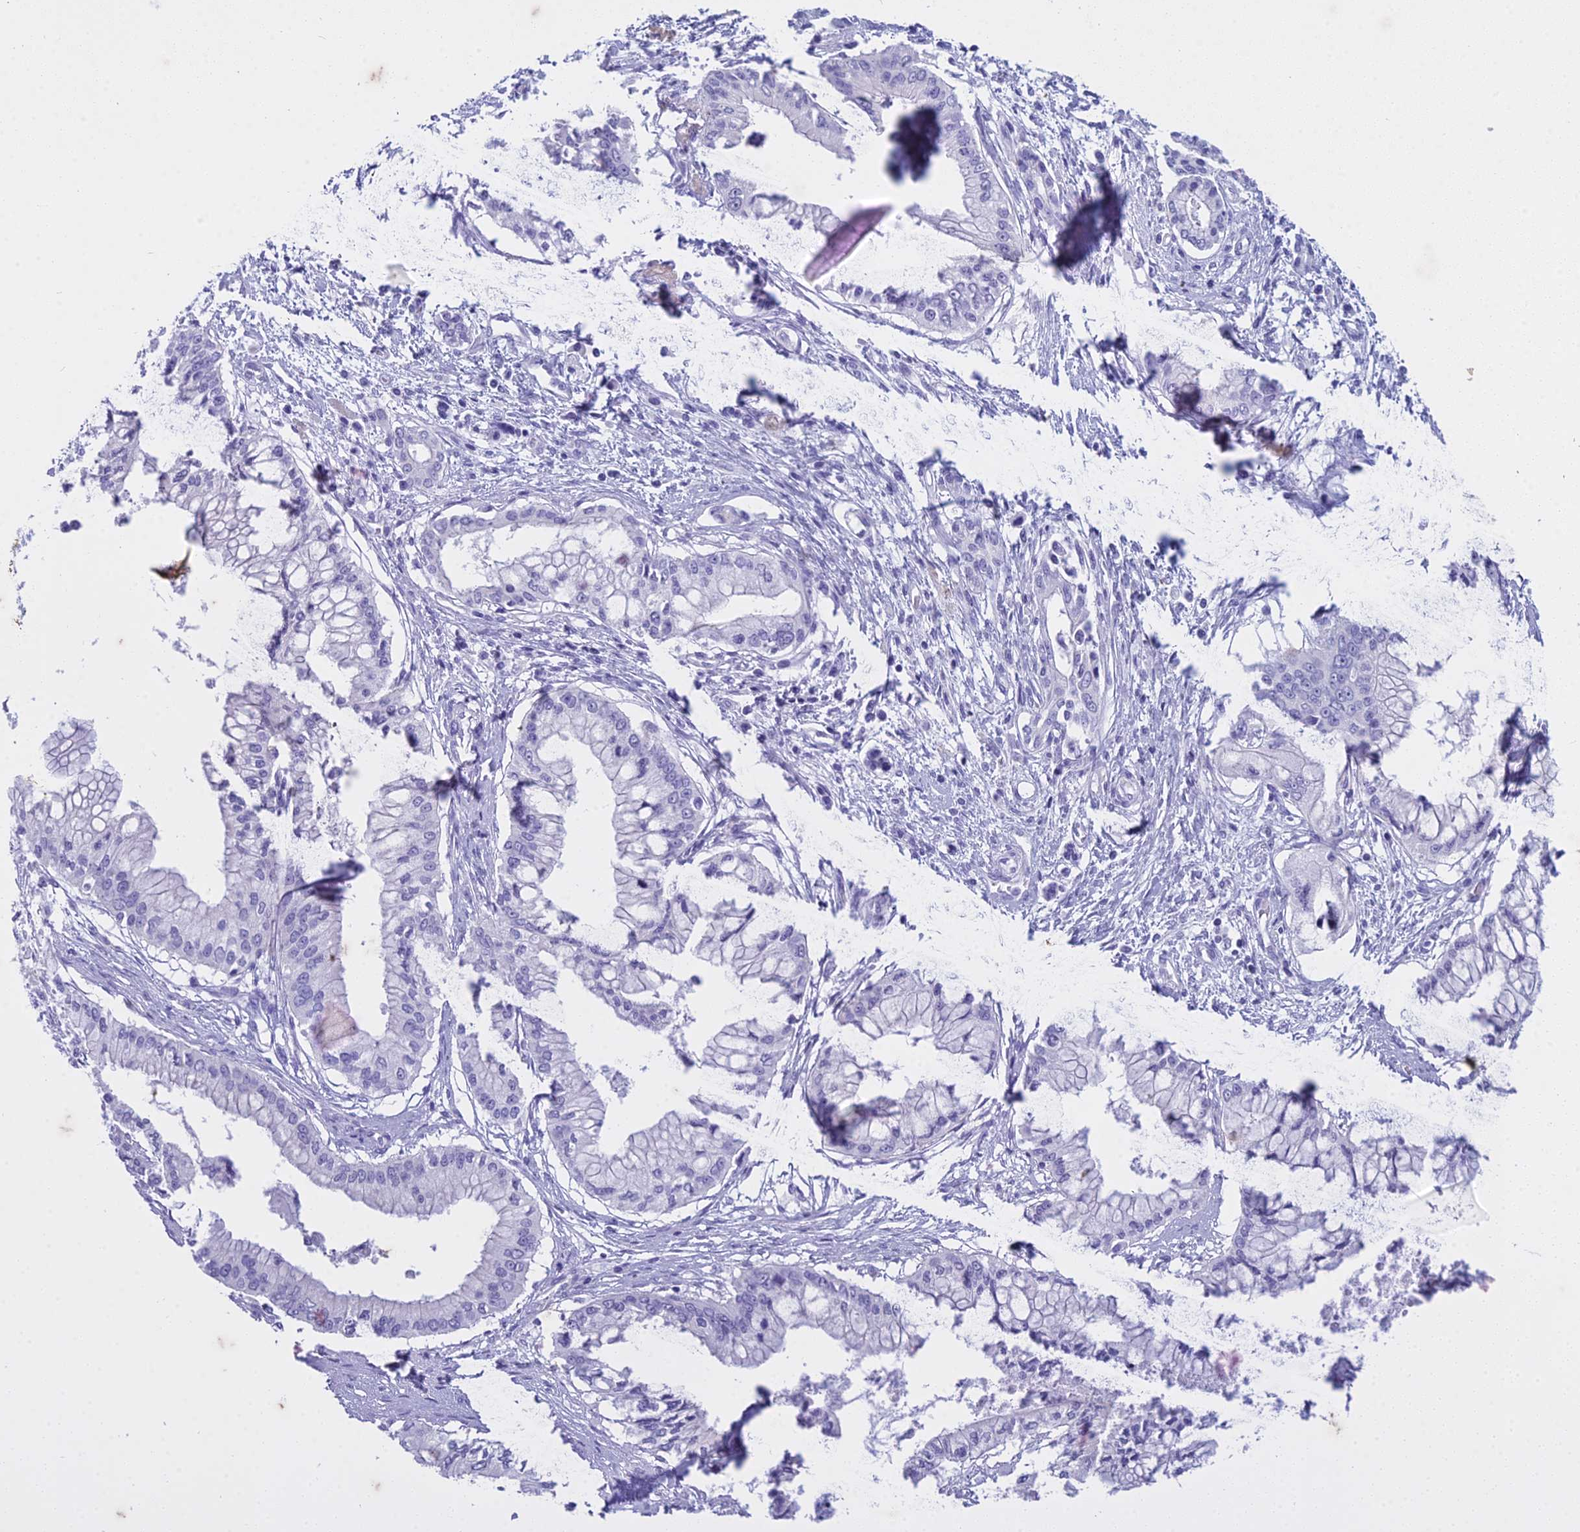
{"staining": {"intensity": "negative", "quantity": "none", "location": "none"}, "tissue": "pancreatic cancer", "cell_type": "Tumor cells", "image_type": "cancer", "snomed": [{"axis": "morphology", "description": "Adenocarcinoma, NOS"}, {"axis": "topography", "description": "Pancreas"}], "caption": "A high-resolution image shows IHC staining of pancreatic cancer (adenocarcinoma), which shows no significant staining in tumor cells. (Immunohistochemistry (ihc), brightfield microscopy, high magnification).", "gene": "HMGB4", "patient": {"sex": "male", "age": 46}}